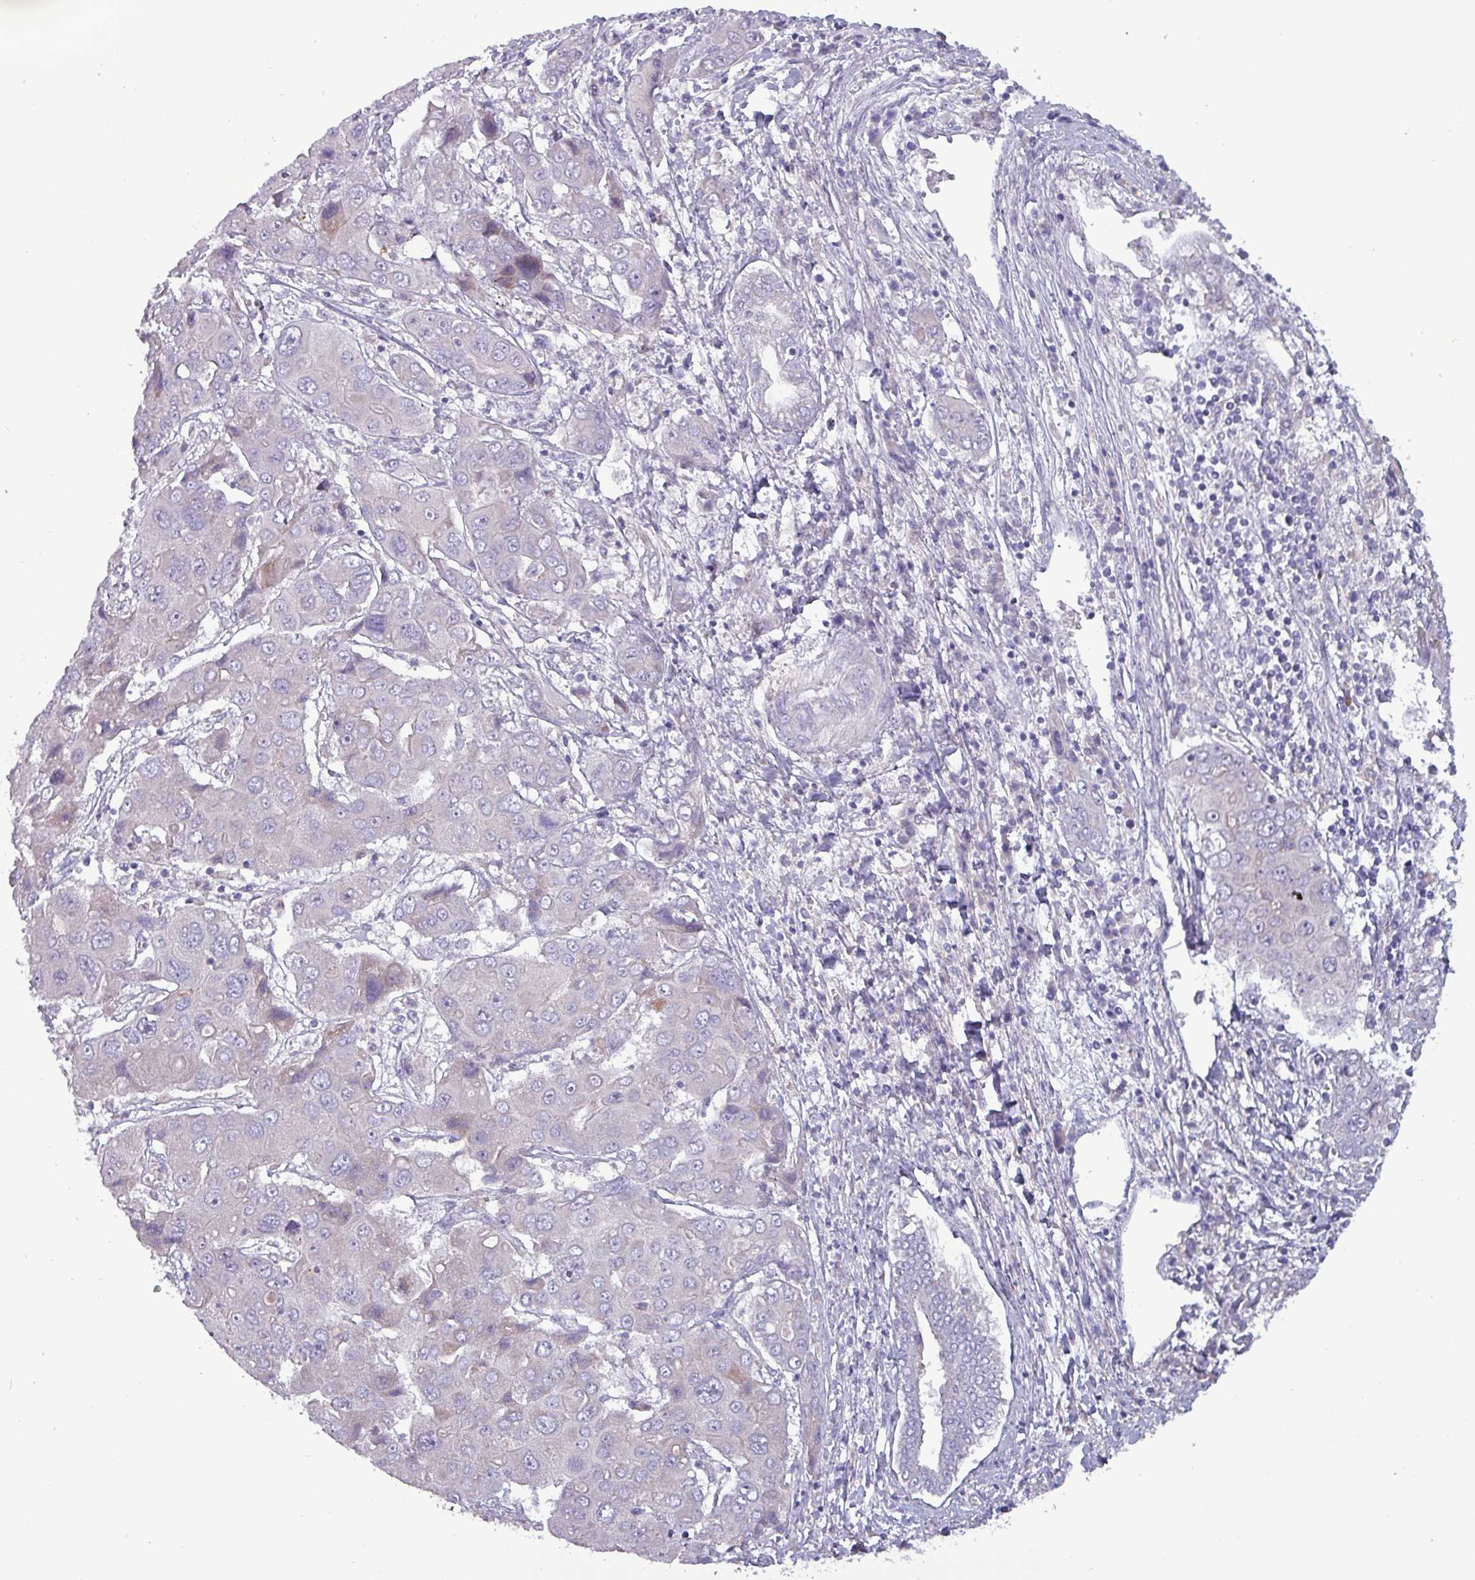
{"staining": {"intensity": "negative", "quantity": "none", "location": "none"}, "tissue": "liver cancer", "cell_type": "Tumor cells", "image_type": "cancer", "snomed": [{"axis": "morphology", "description": "Cholangiocarcinoma"}, {"axis": "topography", "description": "Liver"}], "caption": "A histopathology image of cholangiocarcinoma (liver) stained for a protein displays no brown staining in tumor cells.", "gene": "HSD3B7", "patient": {"sex": "male", "age": 67}}